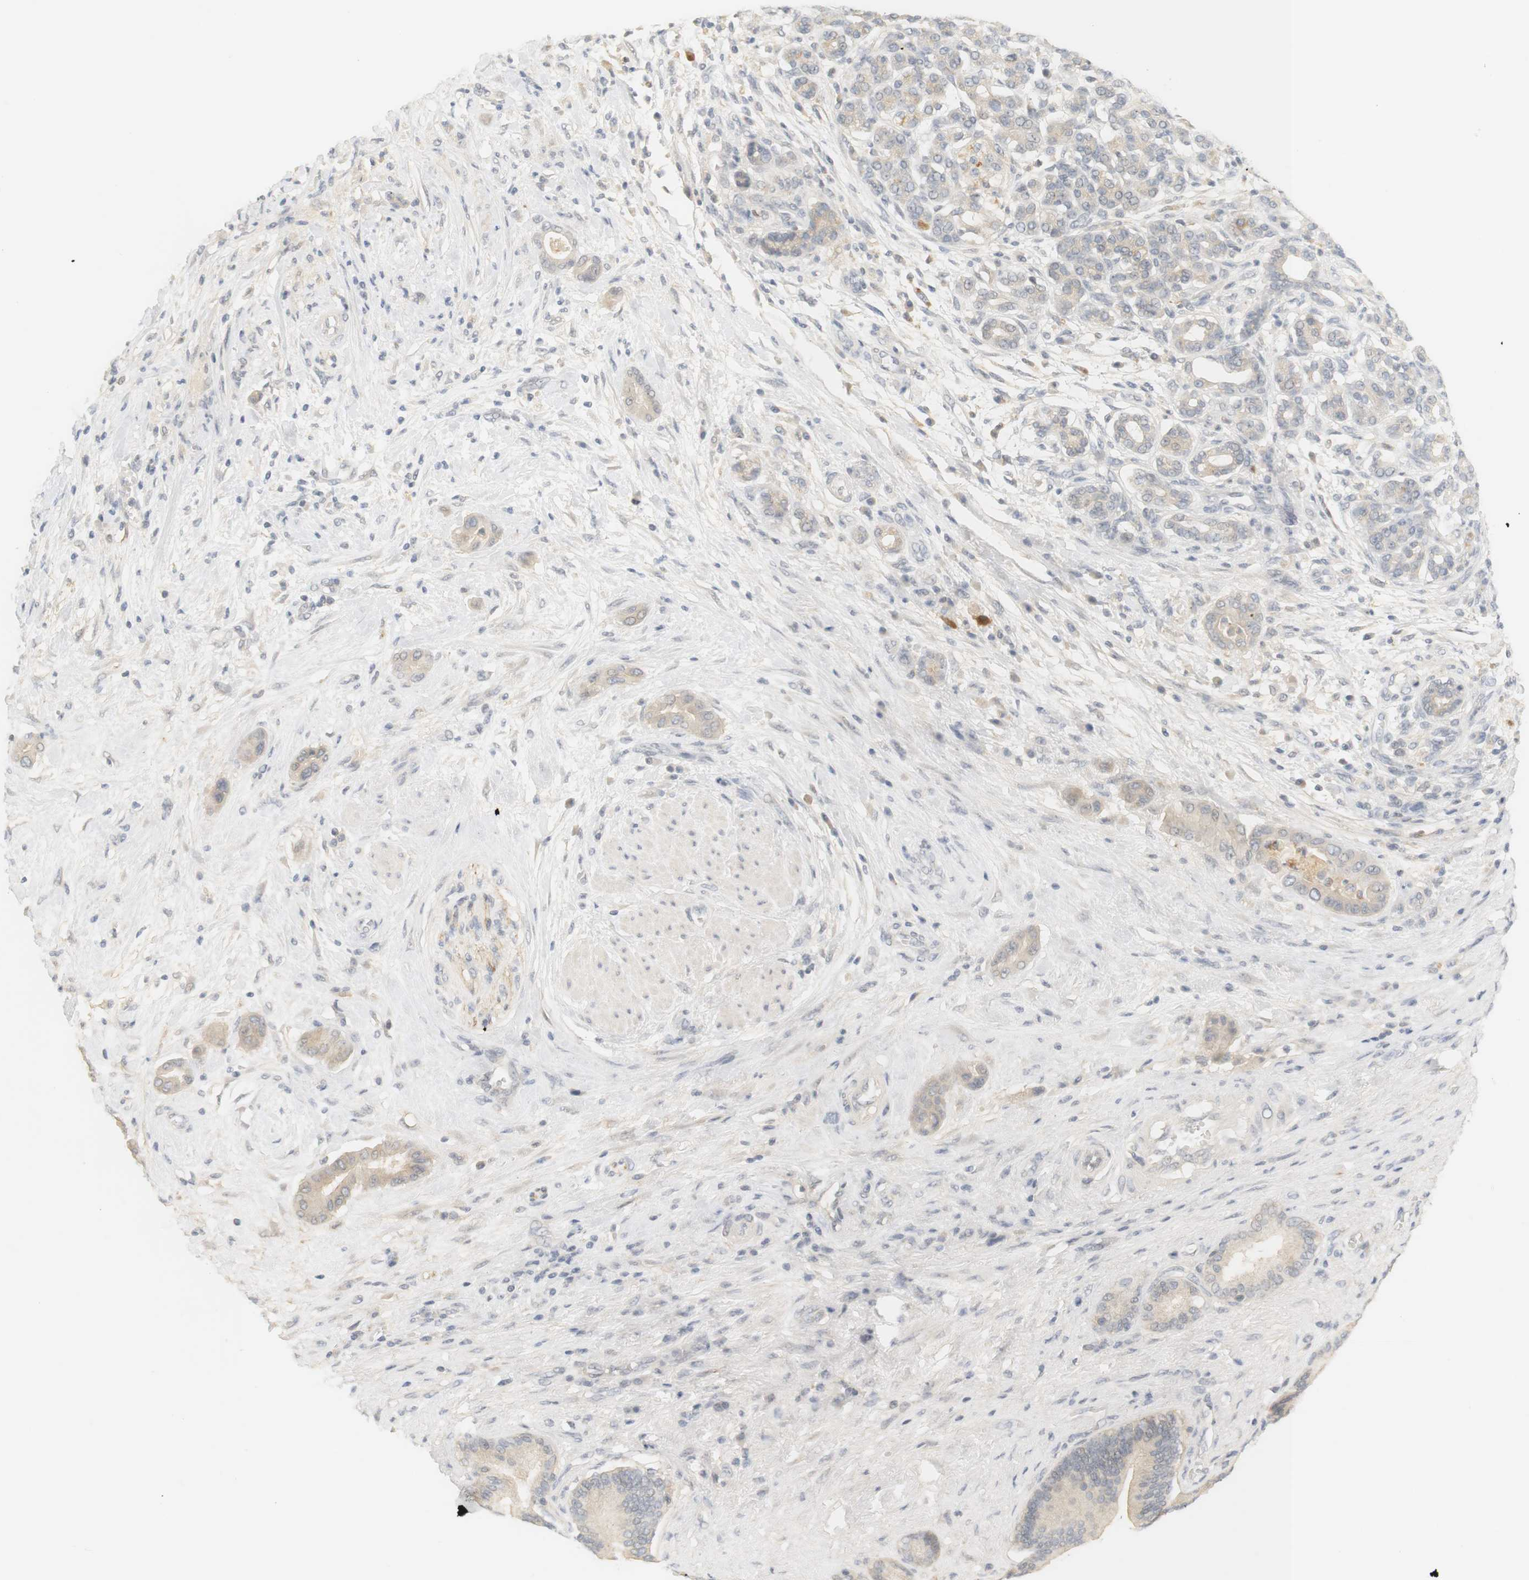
{"staining": {"intensity": "weak", "quantity": "<25%", "location": "cytoplasmic/membranous"}, "tissue": "pancreatic cancer", "cell_type": "Tumor cells", "image_type": "cancer", "snomed": [{"axis": "morphology", "description": "Normal tissue, NOS"}, {"axis": "morphology", "description": "Adenocarcinoma, NOS"}, {"axis": "topography", "description": "Pancreas"}], "caption": "A micrograph of pancreatic cancer stained for a protein reveals no brown staining in tumor cells.", "gene": "RTN3", "patient": {"sex": "male", "age": 63}}